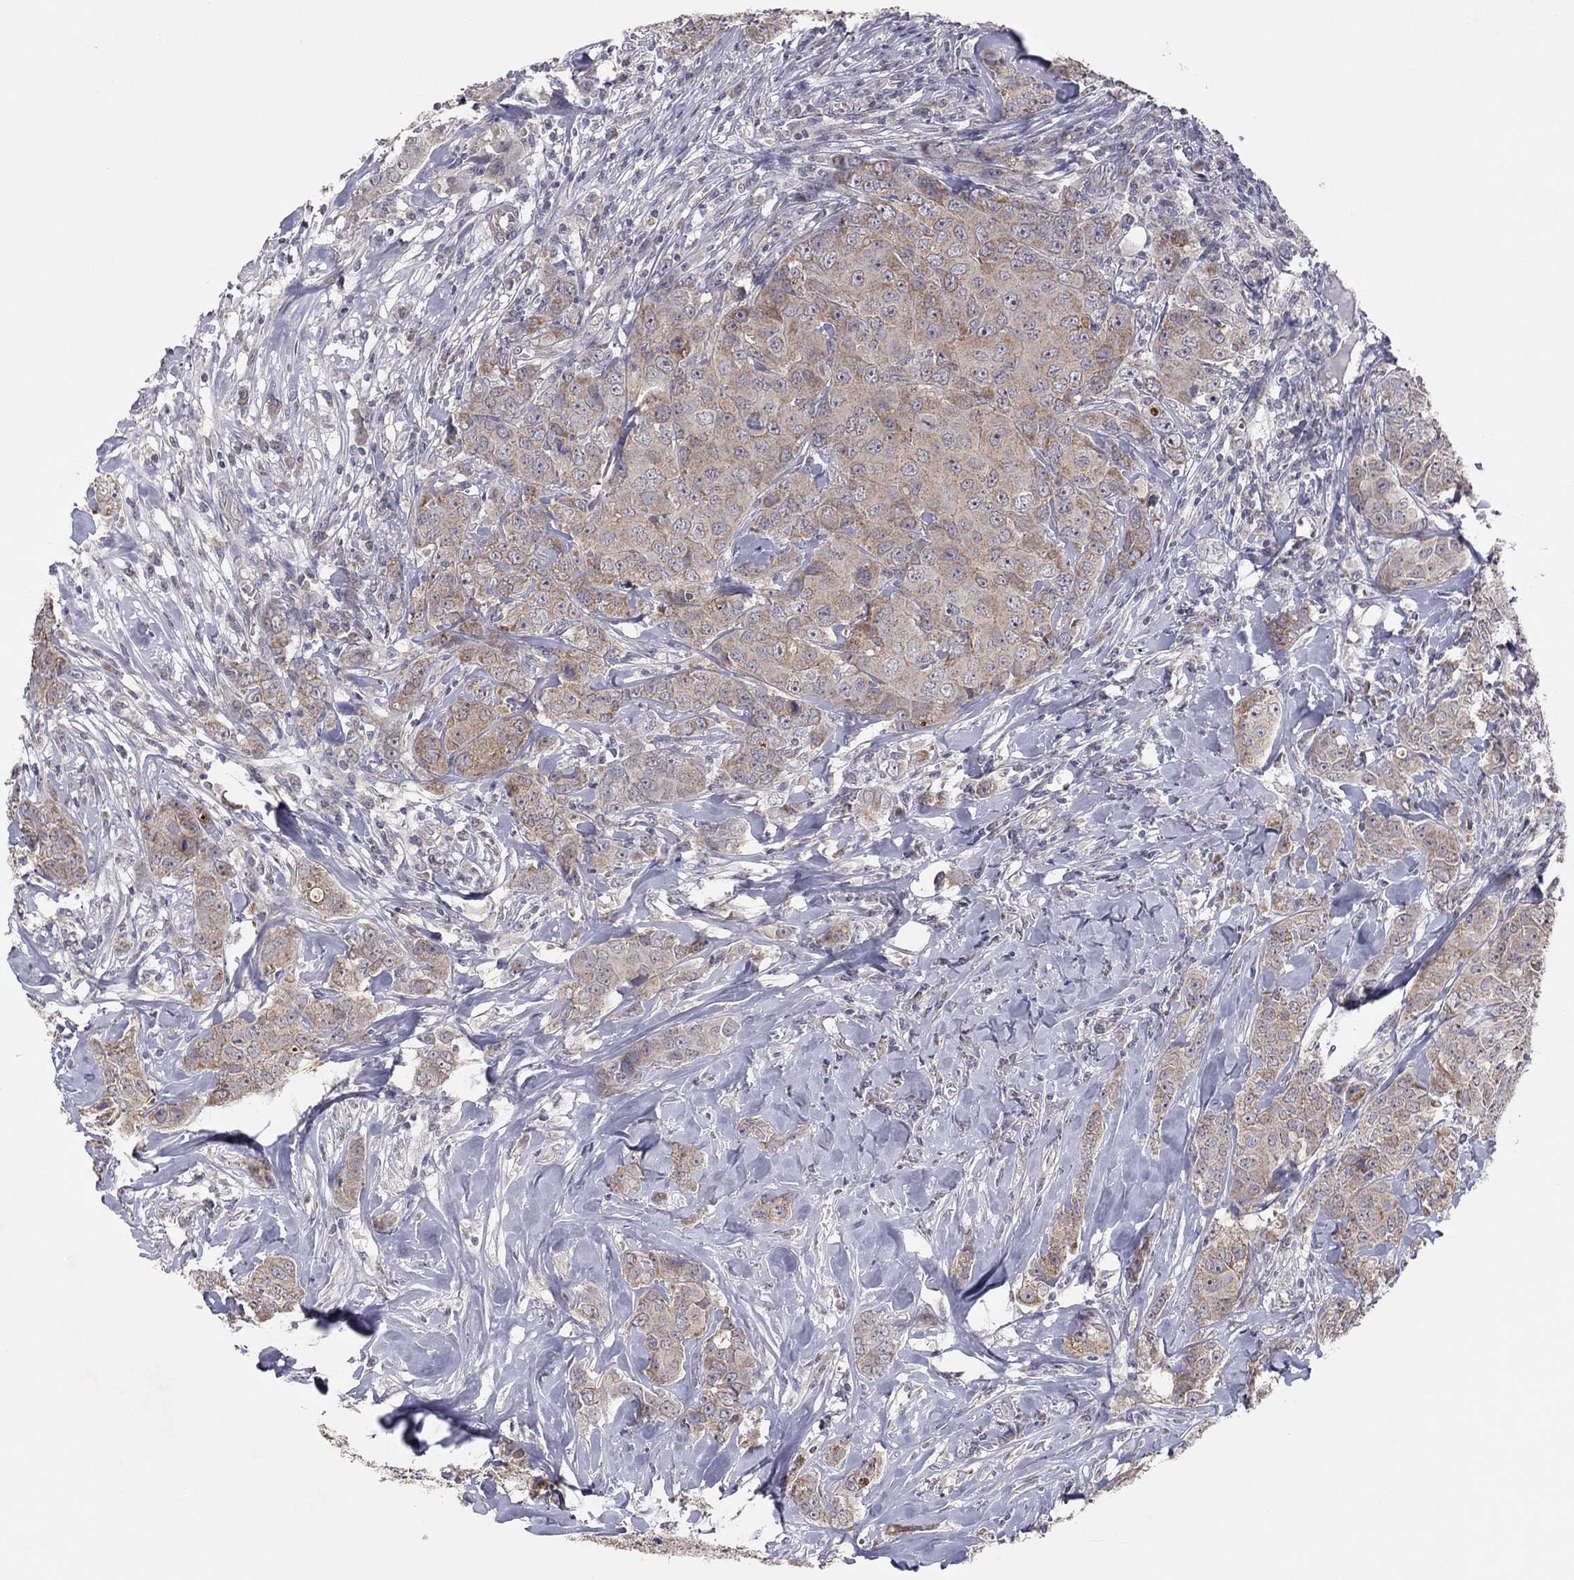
{"staining": {"intensity": "weak", "quantity": "25%-75%", "location": "cytoplasmic/membranous"}, "tissue": "breast cancer", "cell_type": "Tumor cells", "image_type": "cancer", "snomed": [{"axis": "morphology", "description": "Duct carcinoma"}, {"axis": "topography", "description": "Breast"}], "caption": "Protein analysis of breast cancer tissue demonstrates weak cytoplasmic/membranous staining in approximately 25%-75% of tumor cells. (DAB (3,3'-diaminobenzidine) IHC, brown staining for protein, blue staining for nuclei).", "gene": "CRACDL", "patient": {"sex": "female", "age": 43}}